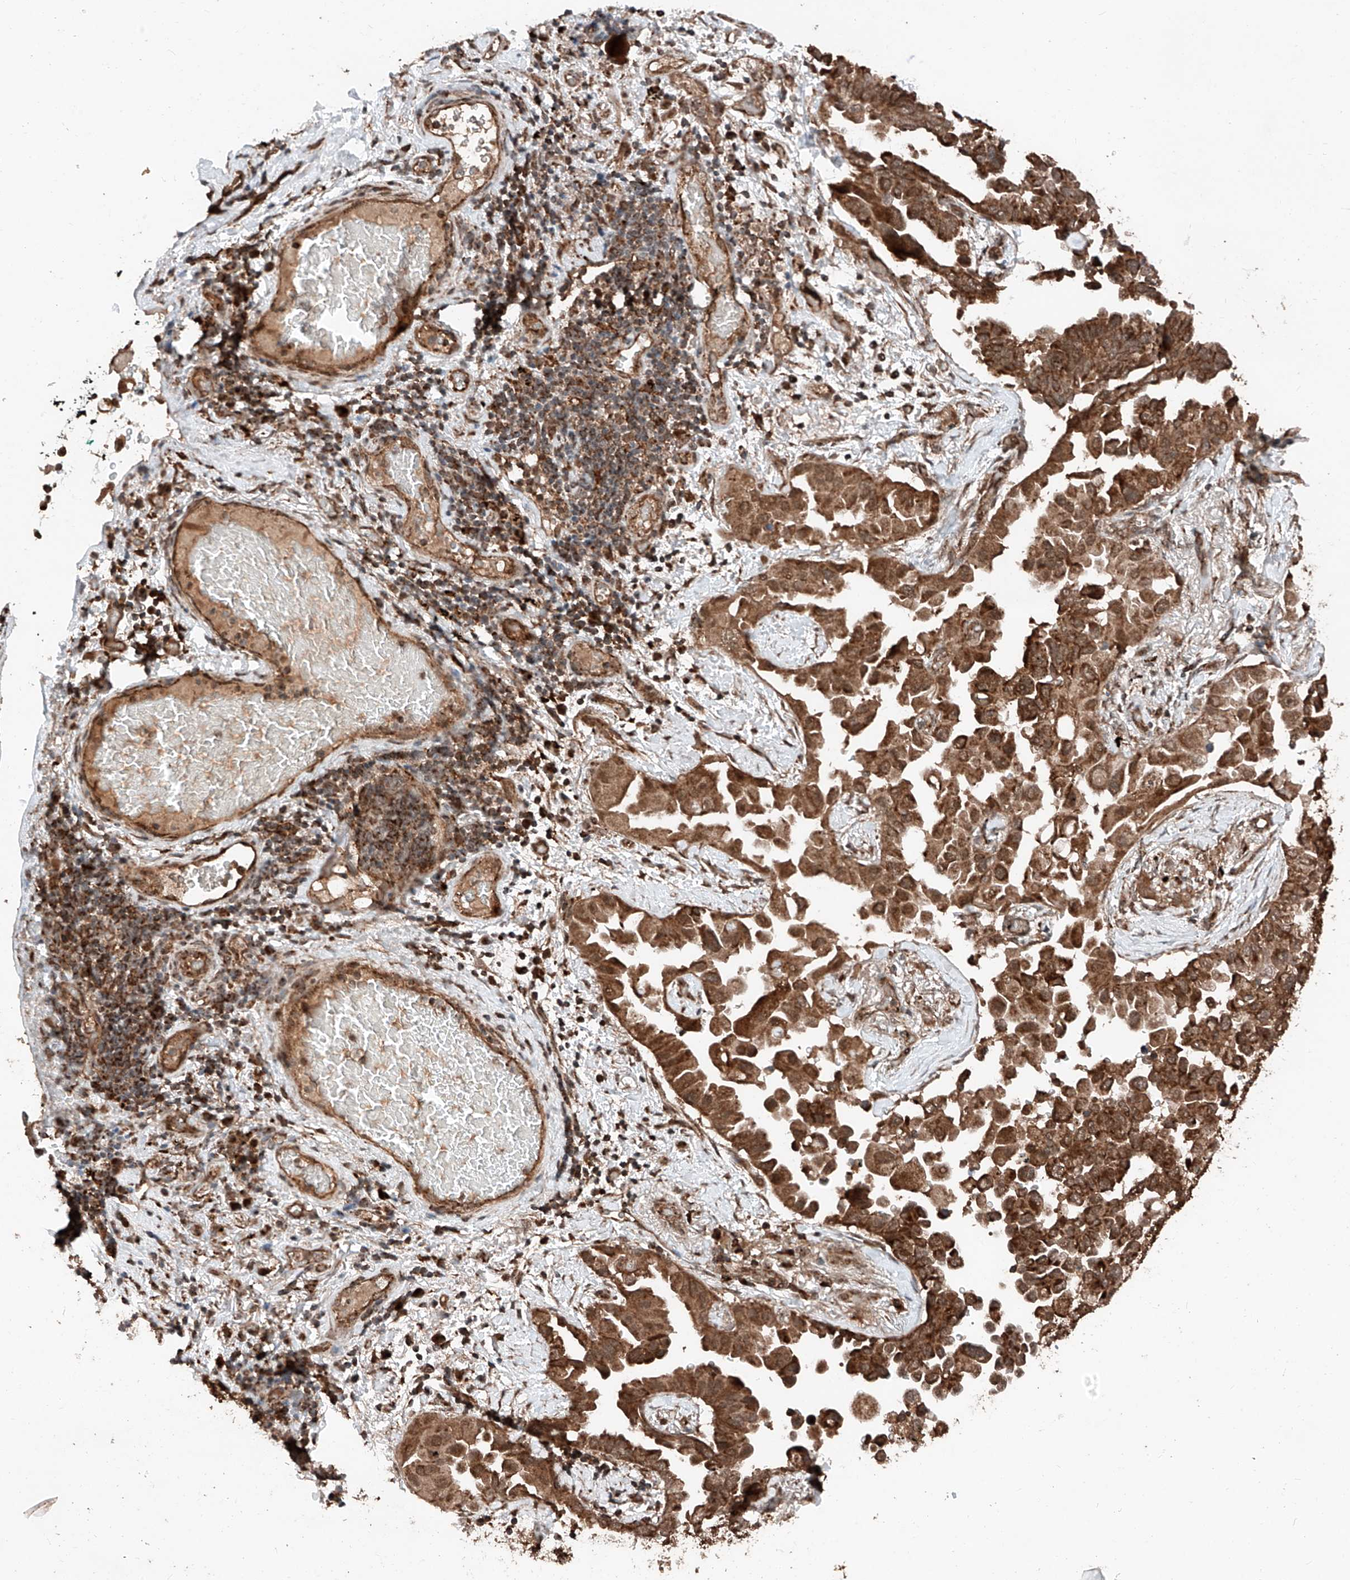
{"staining": {"intensity": "moderate", "quantity": ">75%", "location": "cytoplasmic/membranous"}, "tissue": "lung cancer", "cell_type": "Tumor cells", "image_type": "cancer", "snomed": [{"axis": "morphology", "description": "Adenocarcinoma, NOS"}, {"axis": "topography", "description": "Lung"}], "caption": "Protein staining of lung cancer (adenocarcinoma) tissue demonstrates moderate cytoplasmic/membranous staining in approximately >75% of tumor cells. (DAB (3,3'-diaminobenzidine) IHC, brown staining for protein, blue staining for nuclei).", "gene": "ZSCAN29", "patient": {"sex": "female", "age": 67}}